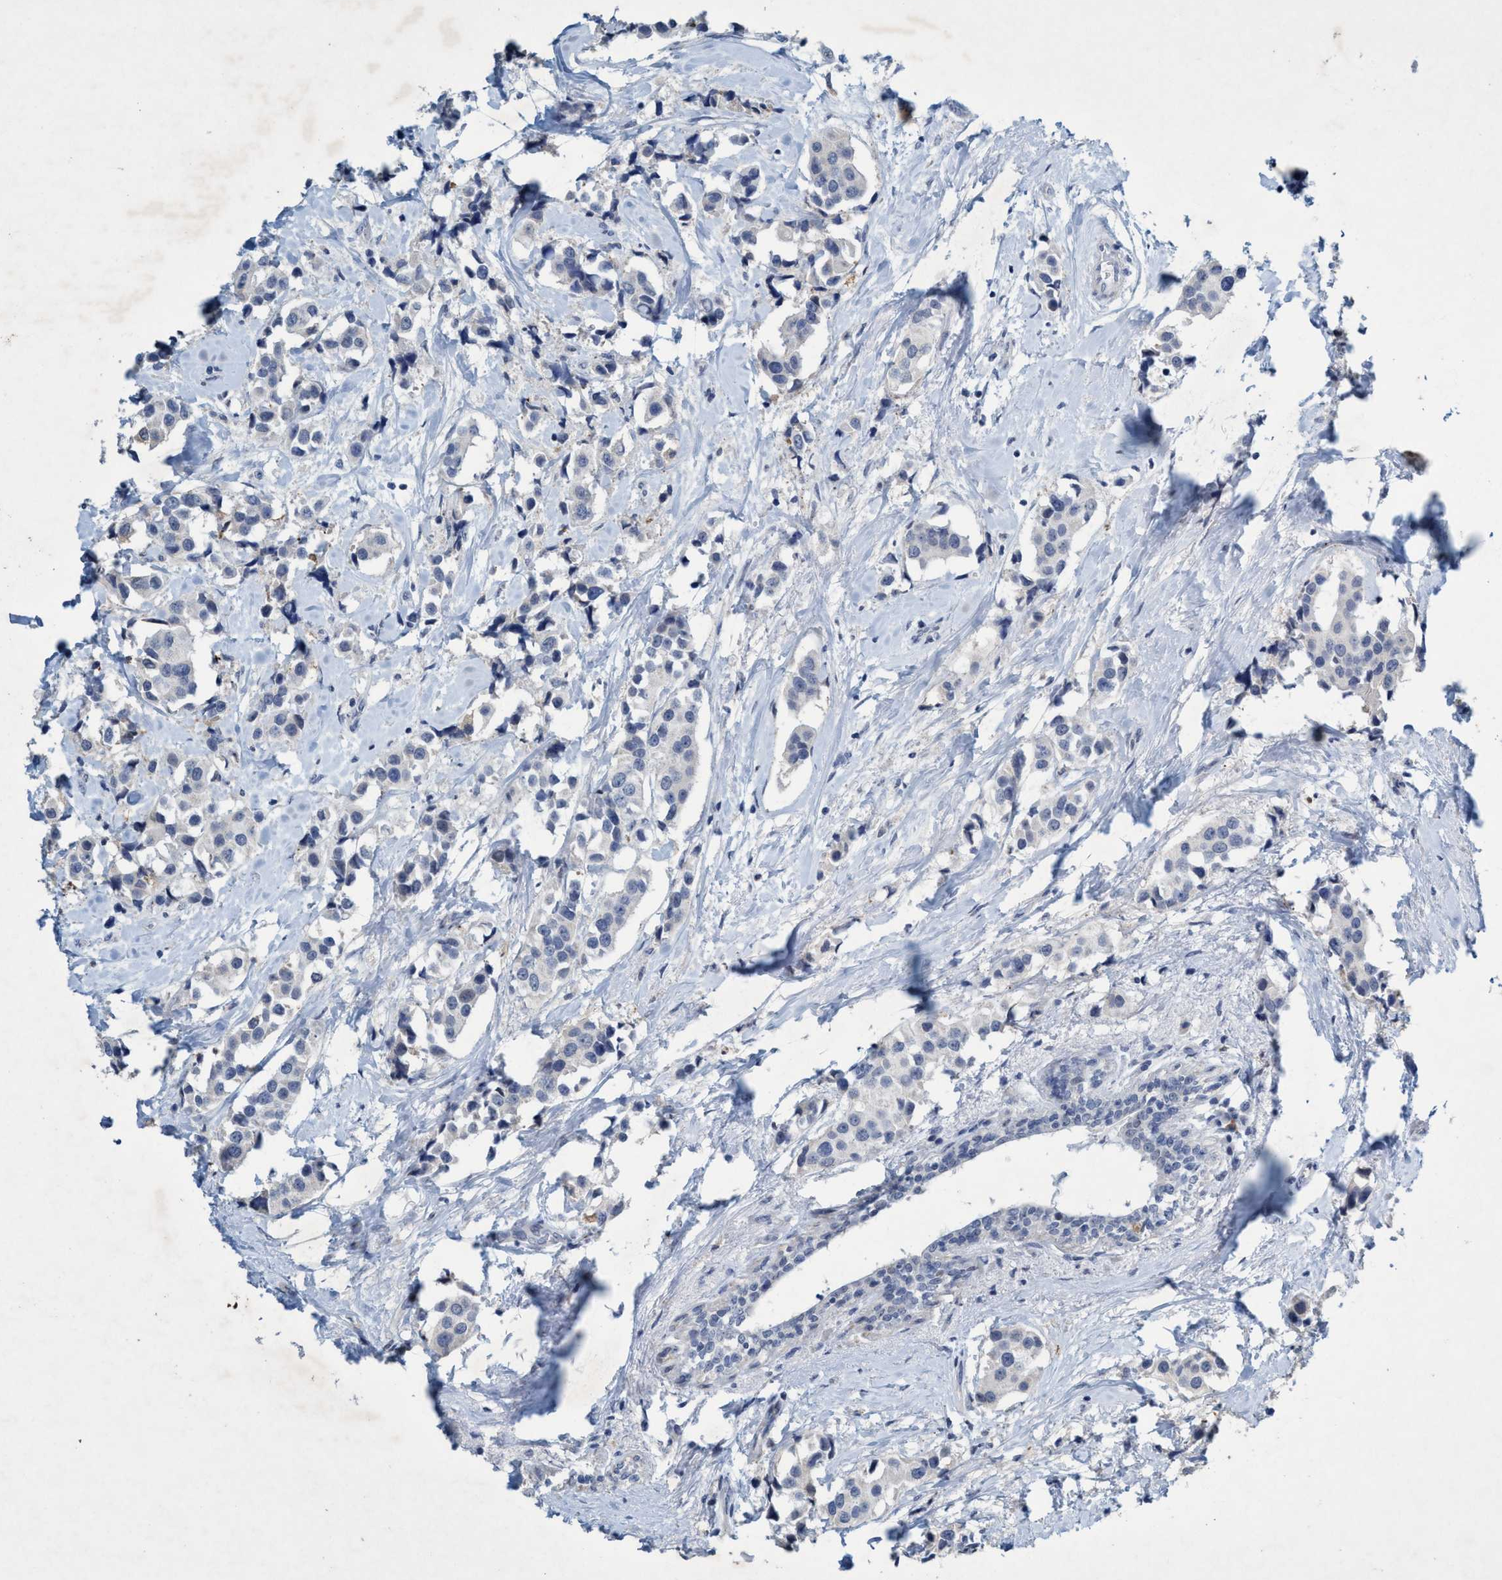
{"staining": {"intensity": "negative", "quantity": "none", "location": "none"}, "tissue": "breast cancer", "cell_type": "Tumor cells", "image_type": "cancer", "snomed": [{"axis": "morphology", "description": "Normal tissue, NOS"}, {"axis": "morphology", "description": "Duct carcinoma"}, {"axis": "topography", "description": "Breast"}], "caption": "DAB (3,3'-diaminobenzidine) immunohistochemical staining of breast cancer (infiltrating ductal carcinoma) exhibits no significant positivity in tumor cells. (DAB immunohistochemistry, high magnification).", "gene": "RNF208", "patient": {"sex": "female", "age": 39}}